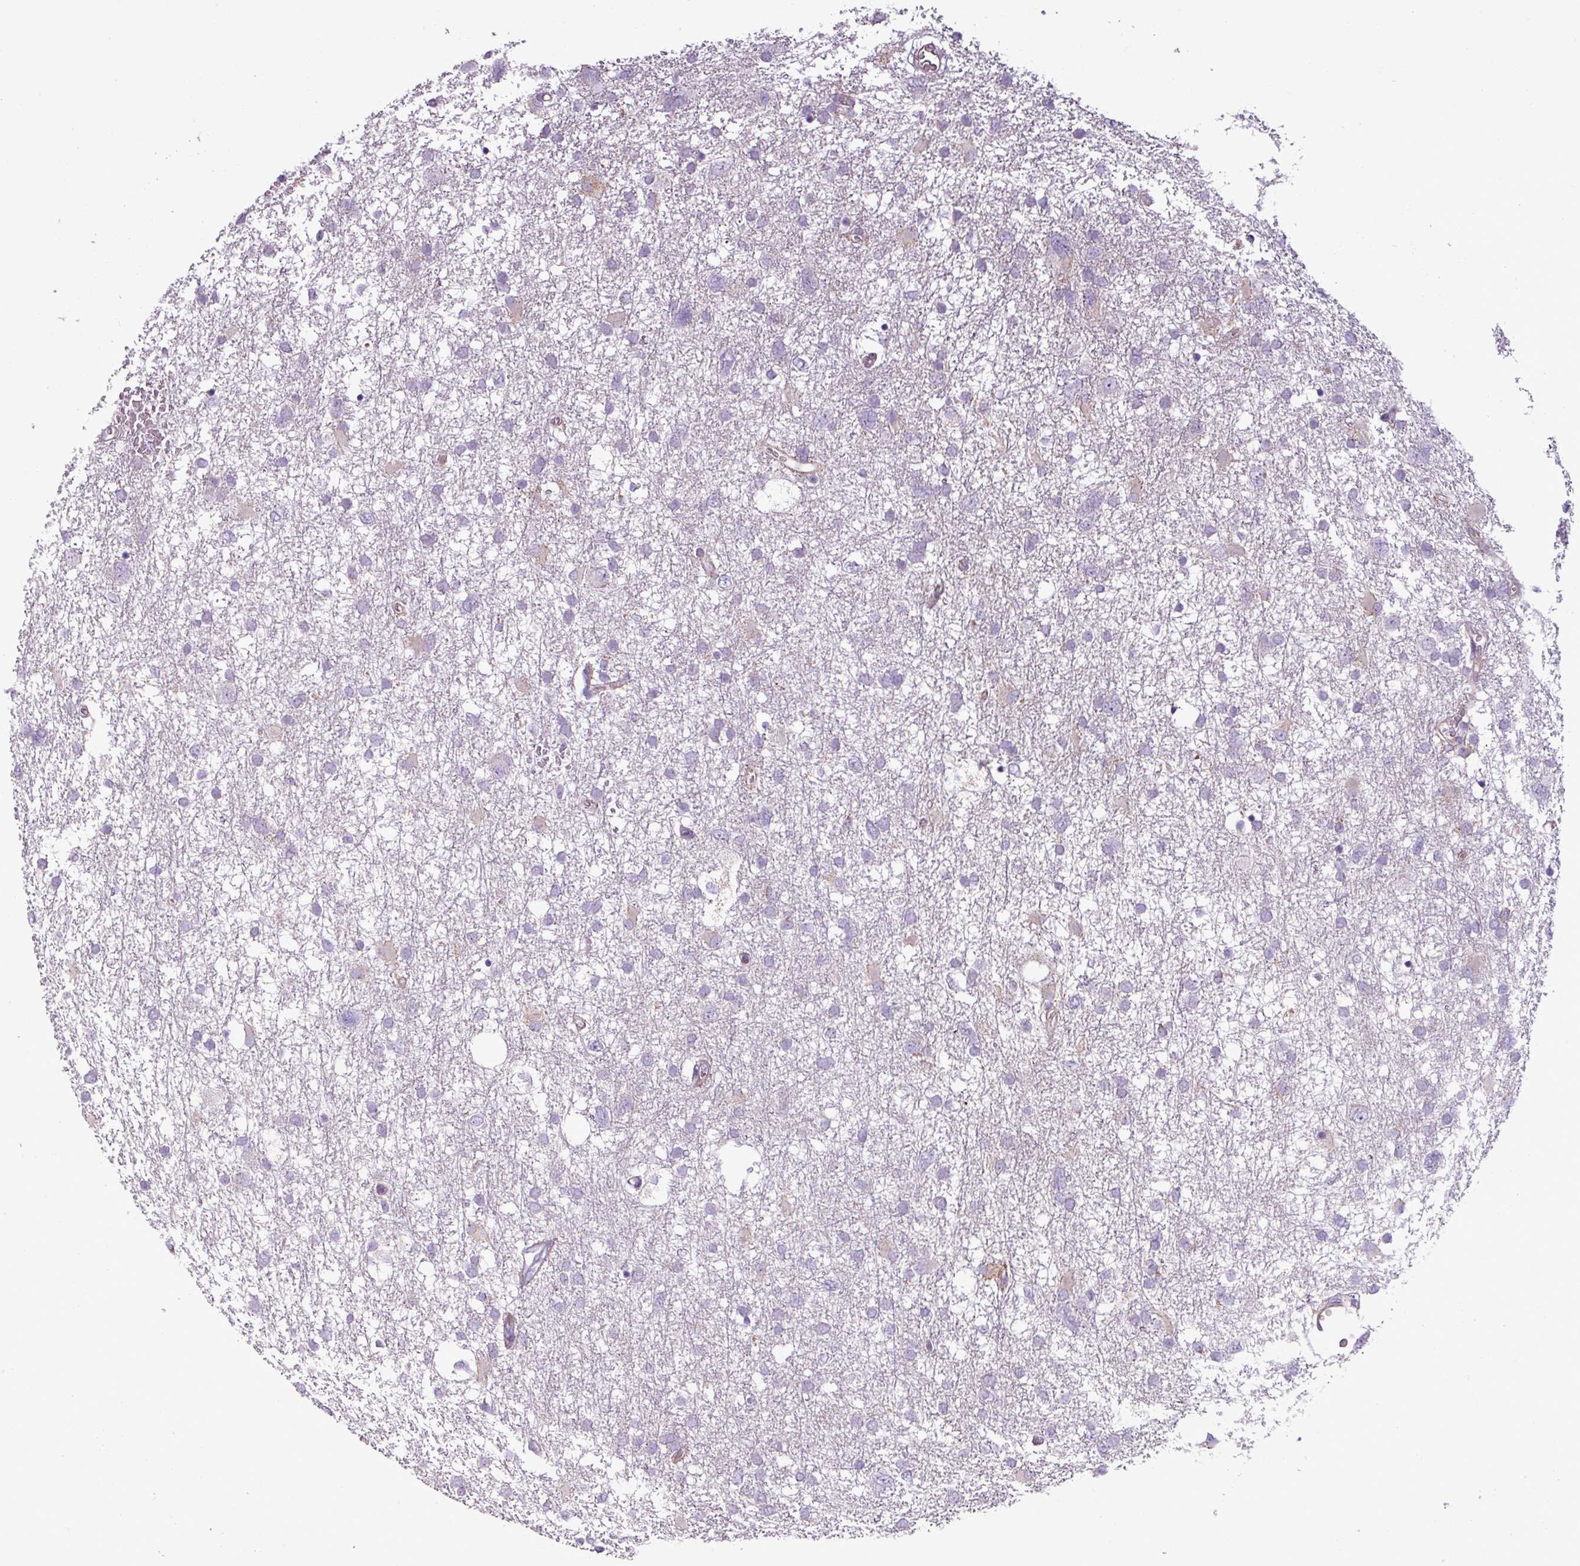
{"staining": {"intensity": "negative", "quantity": "none", "location": "none"}, "tissue": "glioma", "cell_type": "Tumor cells", "image_type": "cancer", "snomed": [{"axis": "morphology", "description": "Glioma, malignant, High grade"}, {"axis": "topography", "description": "Brain"}], "caption": "High magnification brightfield microscopy of malignant glioma (high-grade) stained with DAB (3,3'-diaminobenzidine) (brown) and counterstained with hematoxylin (blue): tumor cells show no significant staining.", "gene": "BTN2A2", "patient": {"sex": "male", "age": 61}}